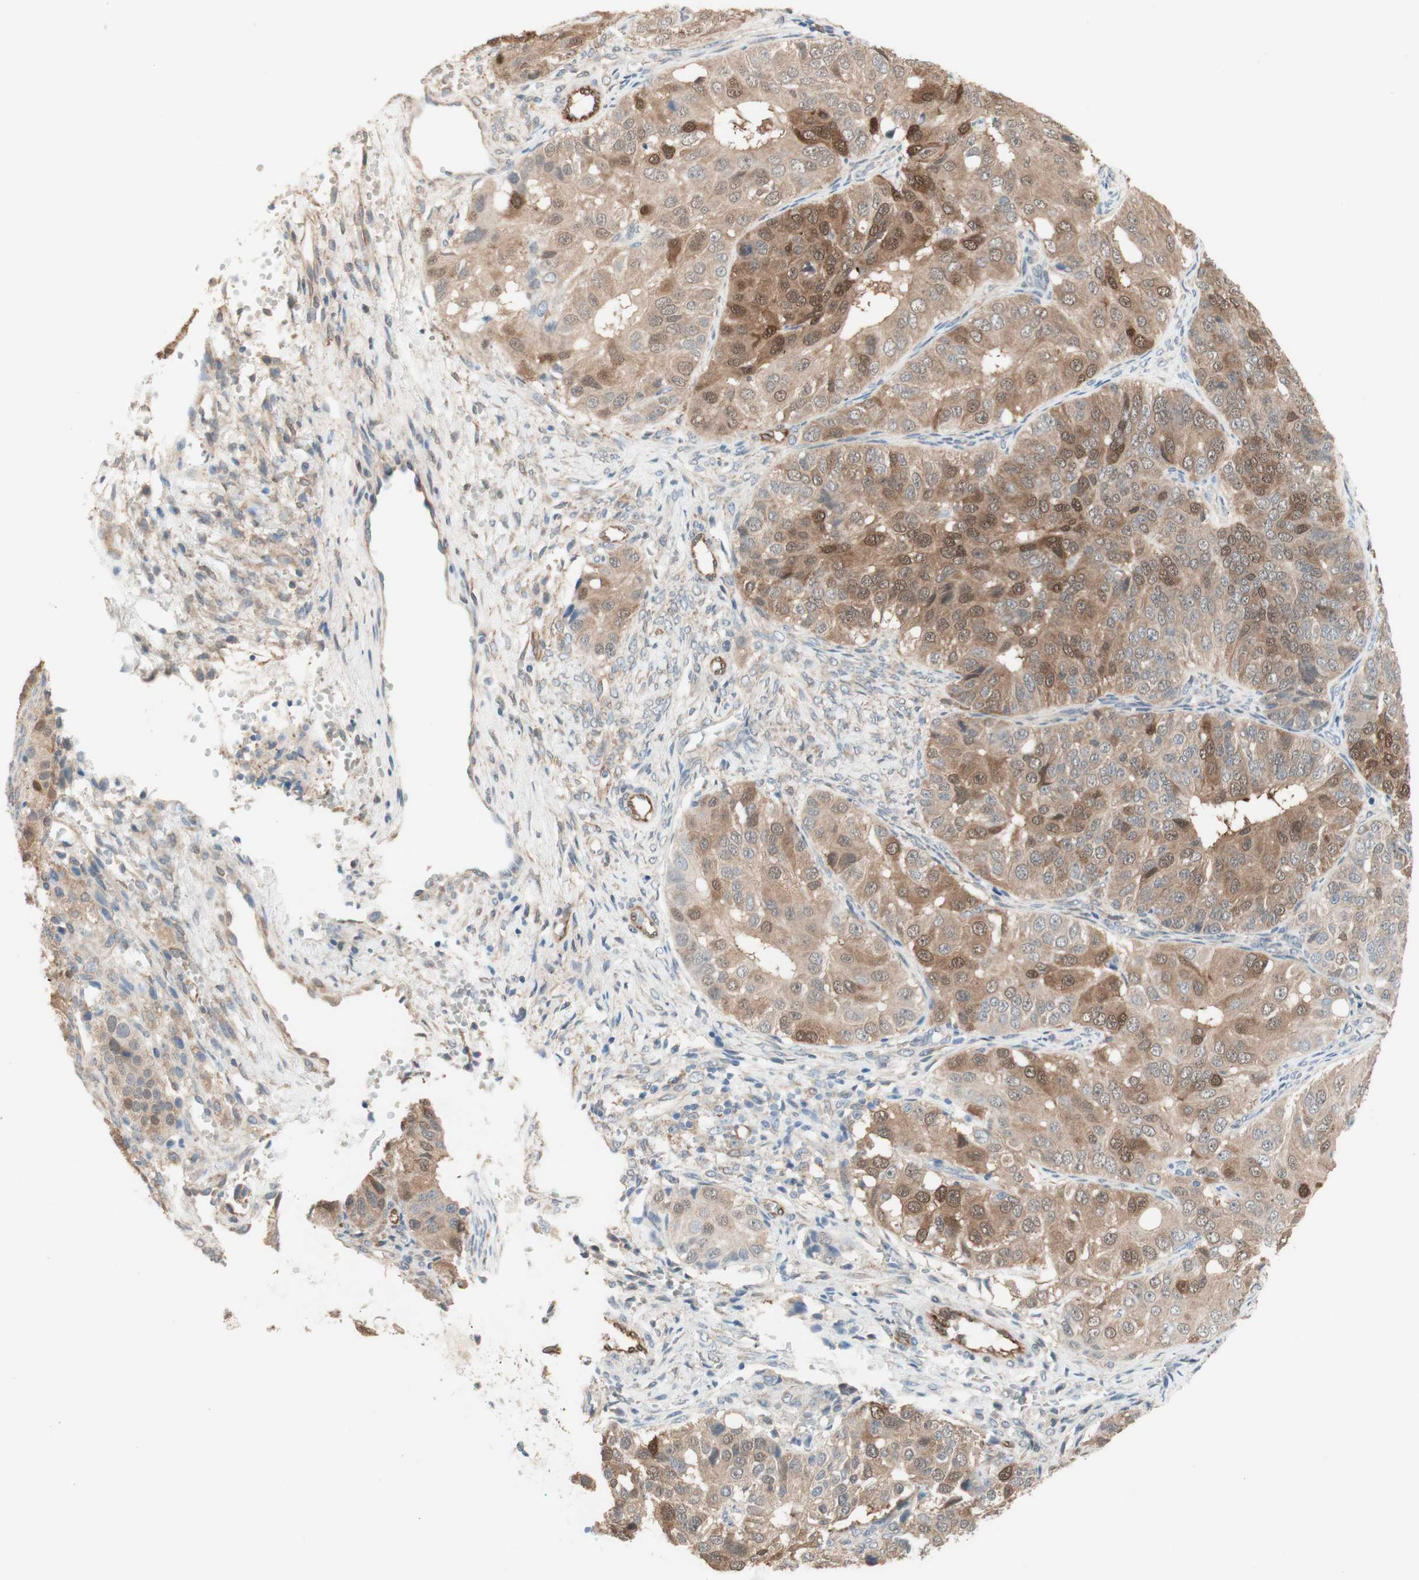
{"staining": {"intensity": "moderate", "quantity": "25%-75%", "location": "cytoplasmic/membranous,nuclear"}, "tissue": "ovarian cancer", "cell_type": "Tumor cells", "image_type": "cancer", "snomed": [{"axis": "morphology", "description": "Carcinoma, endometroid"}, {"axis": "topography", "description": "Ovary"}], "caption": "Ovarian endometroid carcinoma stained with DAB IHC shows medium levels of moderate cytoplasmic/membranous and nuclear expression in about 25%-75% of tumor cells. The protein is shown in brown color, while the nuclei are stained blue.", "gene": "COMT", "patient": {"sex": "female", "age": 51}}